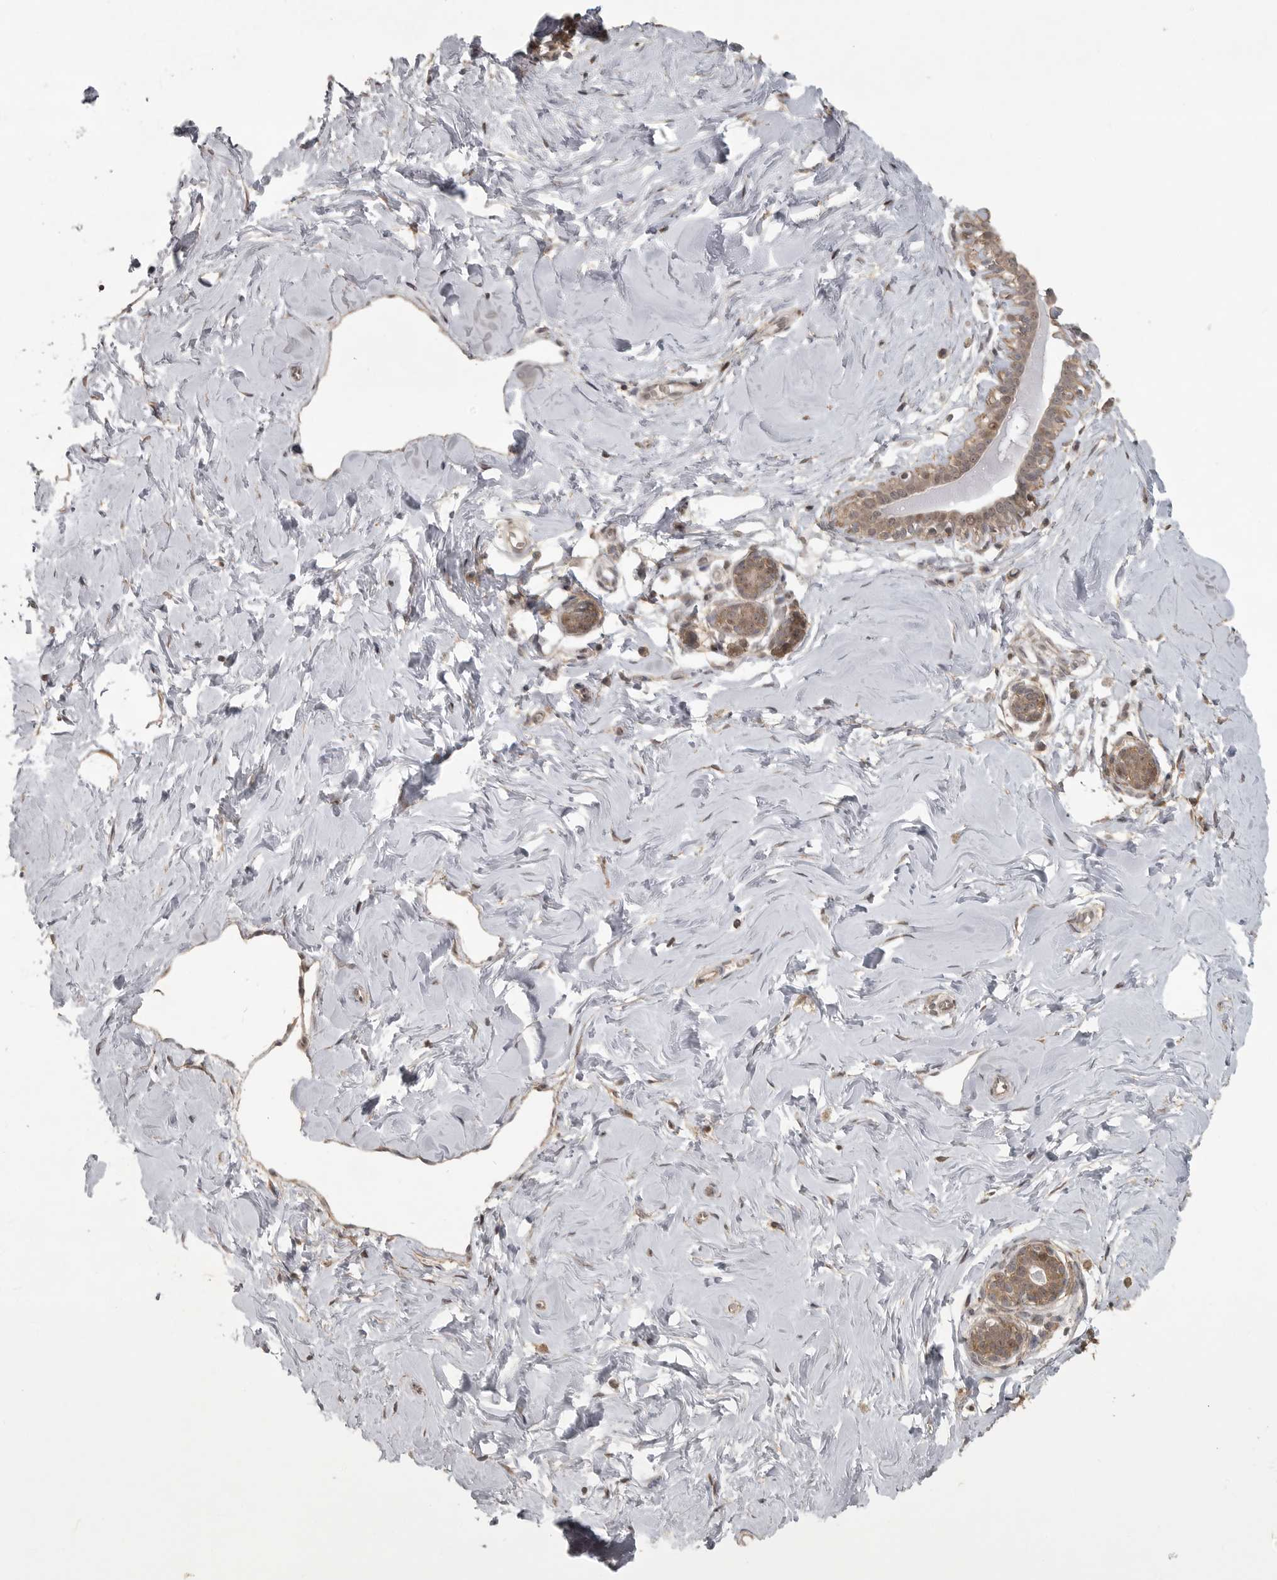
{"staining": {"intensity": "moderate", "quantity": ">75%", "location": "cytoplasmic/membranous"}, "tissue": "breast", "cell_type": "Adipocytes", "image_type": "normal", "snomed": [{"axis": "morphology", "description": "Normal tissue, NOS"}, {"axis": "morphology", "description": "Adenoma, NOS"}, {"axis": "topography", "description": "Breast"}], "caption": "Brown immunohistochemical staining in benign human breast demonstrates moderate cytoplasmic/membranous staining in approximately >75% of adipocytes.", "gene": "LLGL1", "patient": {"sex": "female", "age": 23}}